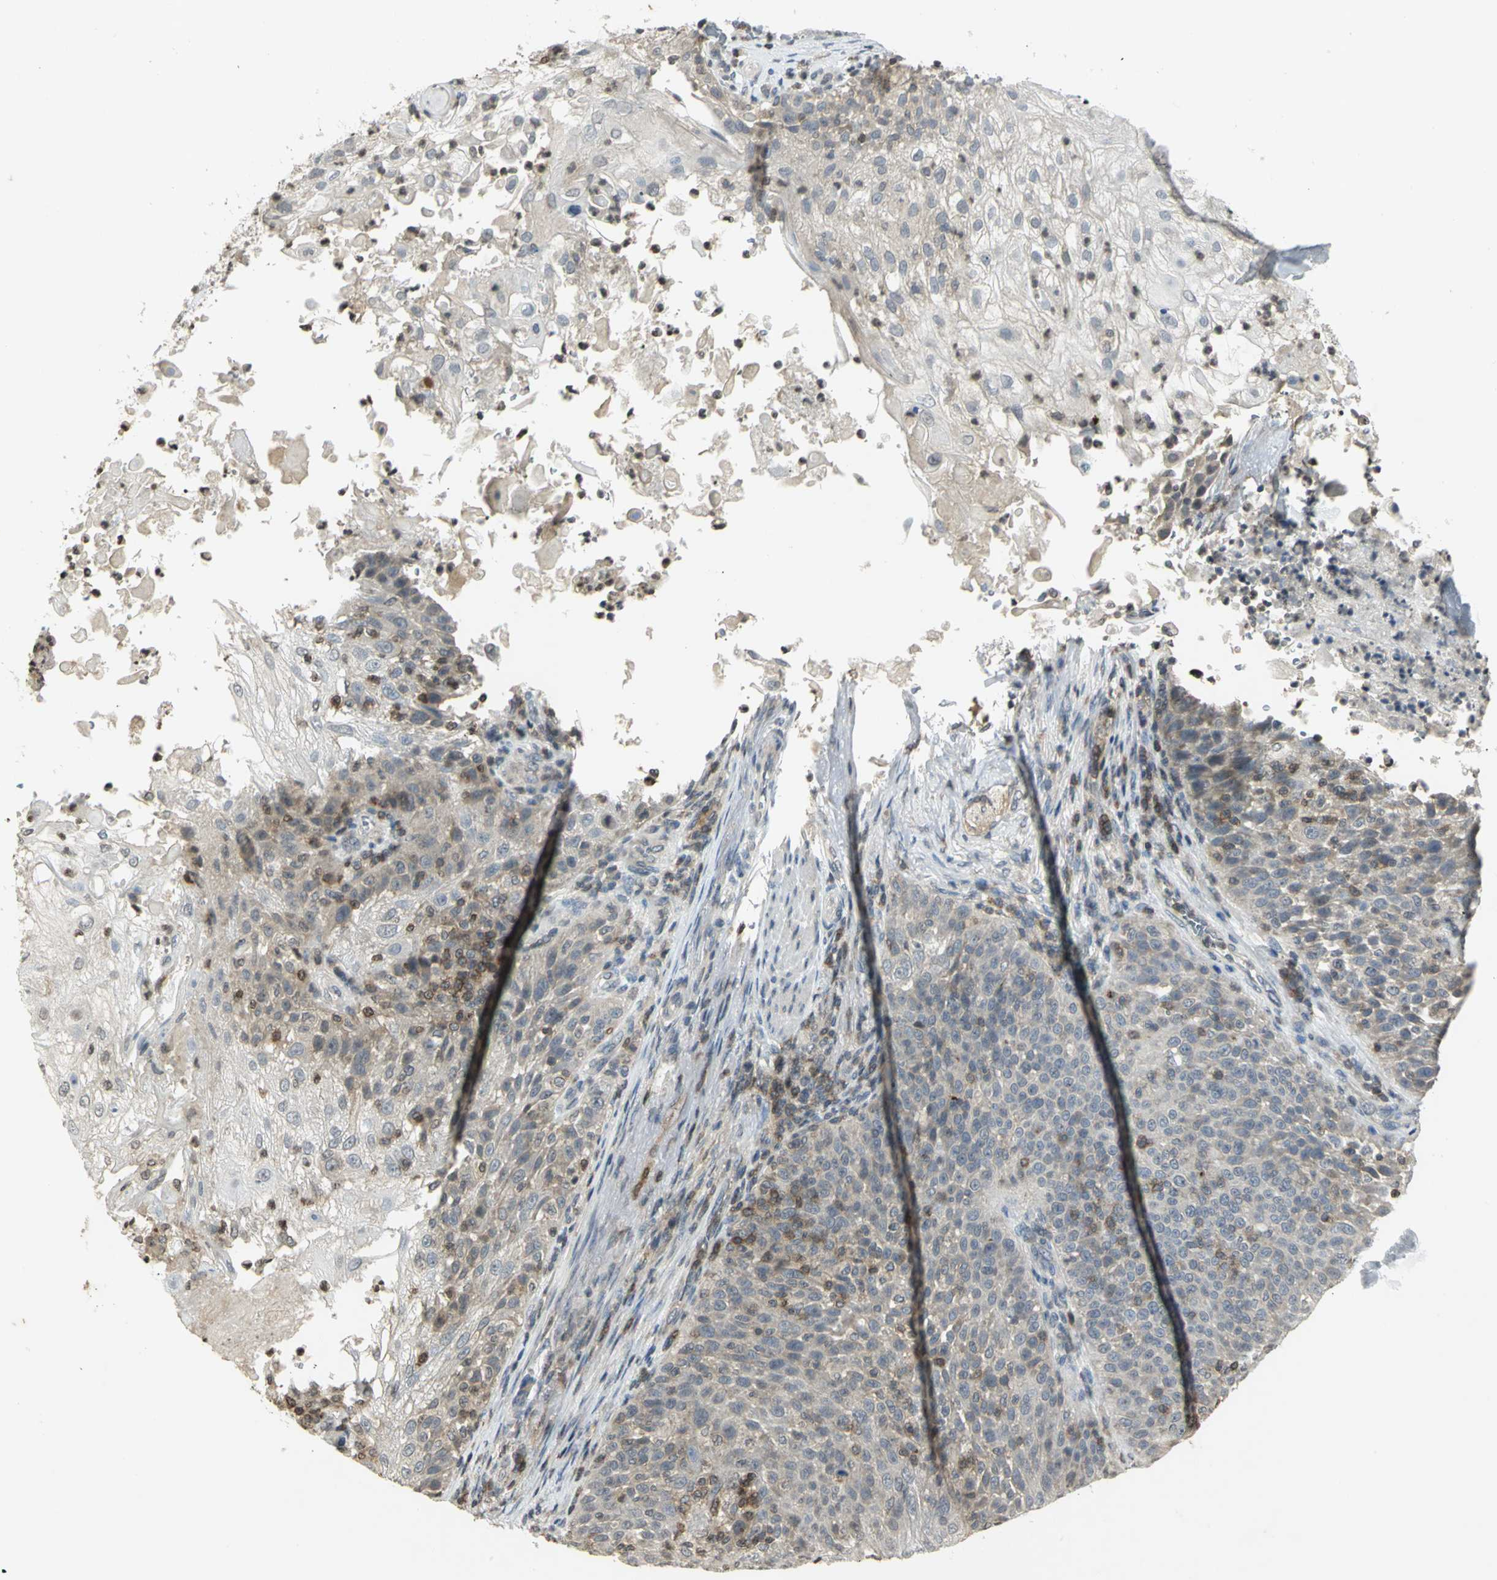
{"staining": {"intensity": "negative", "quantity": "none", "location": "none"}, "tissue": "skin cancer", "cell_type": "Tumor cells", "image_type": "cancer", "snomed": [{"axis": "morphology", "description": "Normal tissue, NOS"}, {"axis": "morphology", "description": "Squamous cell carcinoma, NOS"}, {"axis": "topography", "description": "Skin"}], "caption": "Tumor cells are negative for protein expression in human skin cancer (squamous cell carcinoma).", "gene": "IL16", "patient": {"sex": "female", "age": 83}}